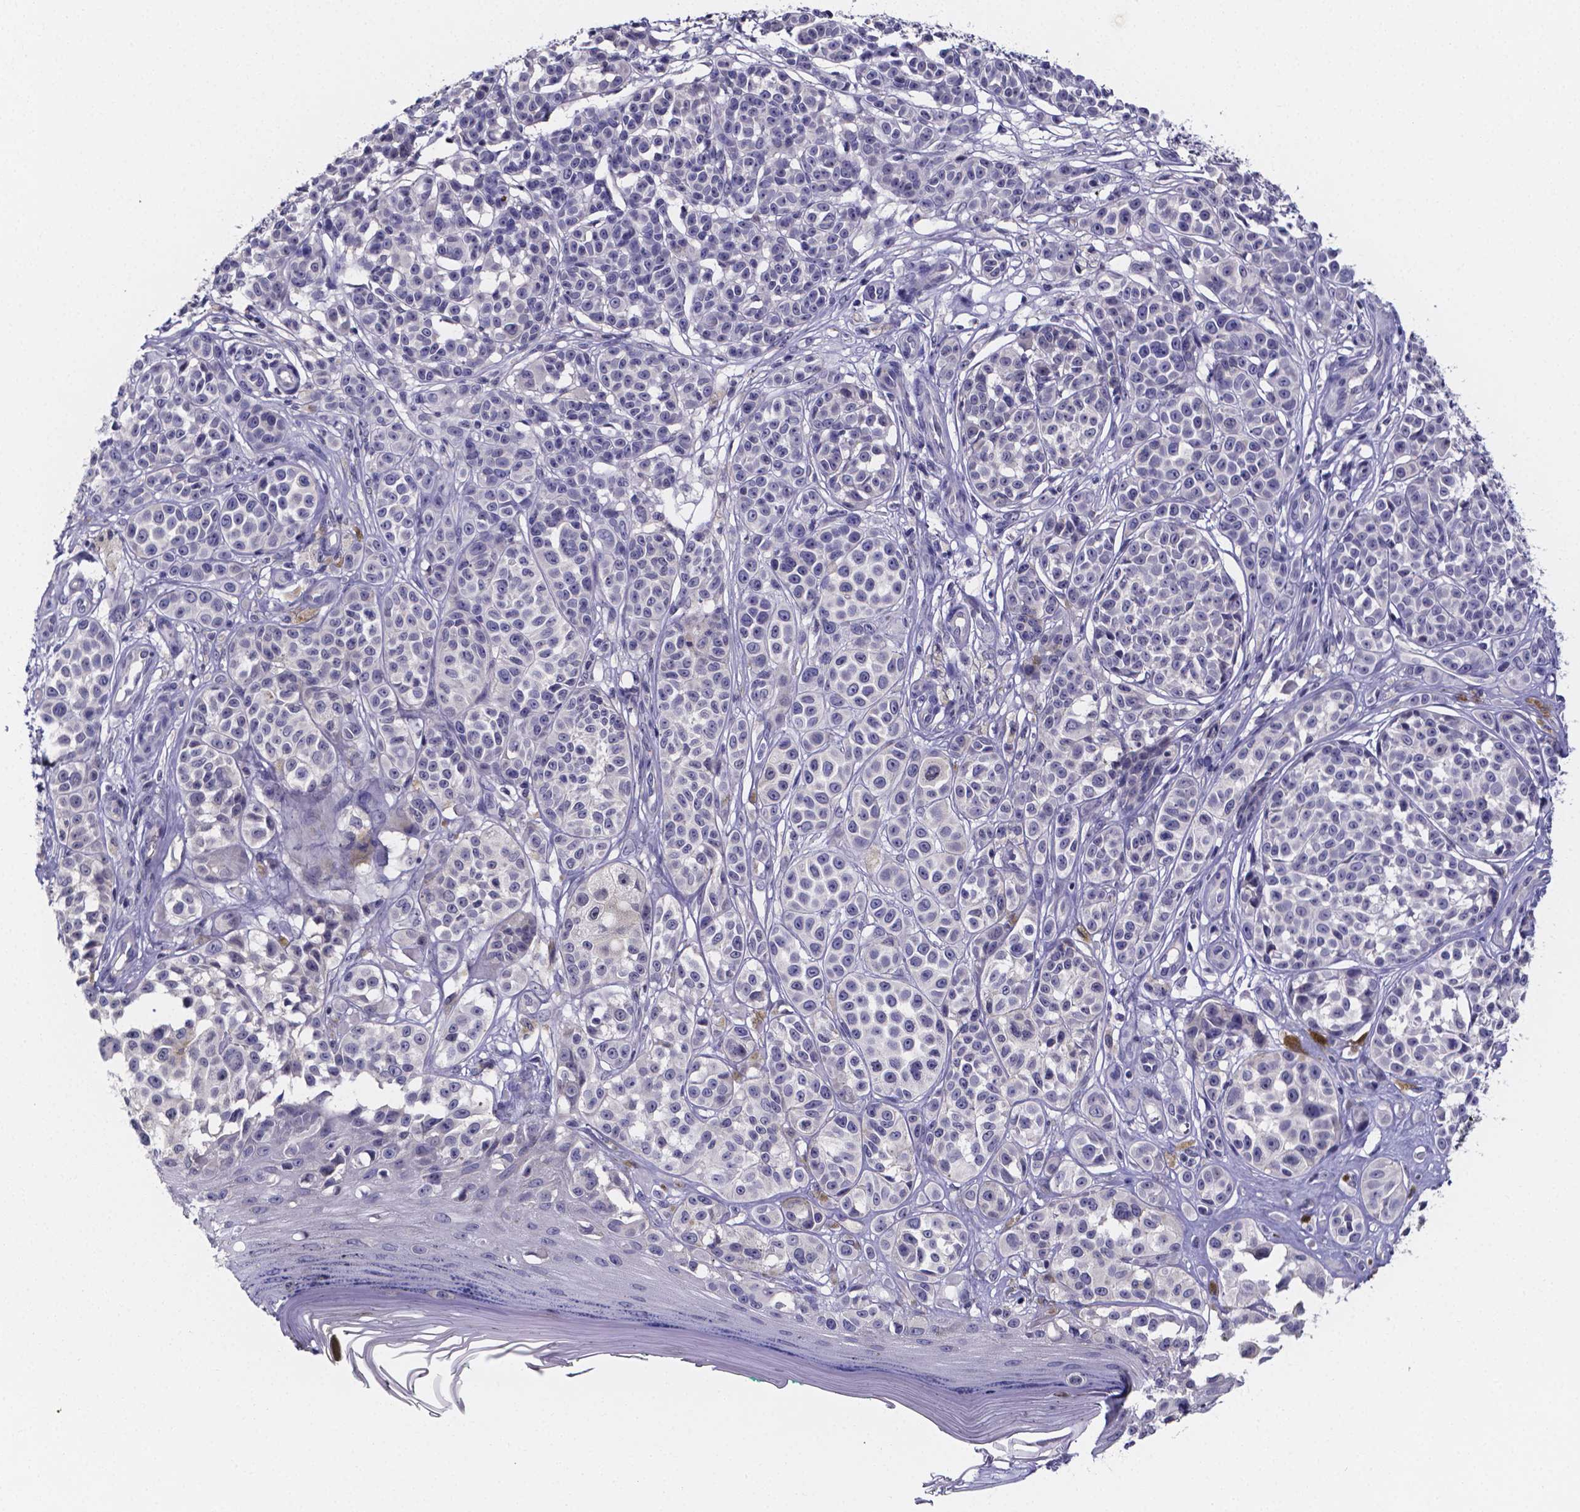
{"staining": {"intensity": "negative", "quantity": "none", "location": "none"}, "tissue": "melanoma", "cell_type": "Tumor cells", "image_type": "cancer", "snomed": [{"axis": "morphology", "description": "Malignant melanoma, NOS"}, {"axis": "topography", "description": "Skin"}], "caption": "A micrograph of melanoma stained for a protein reveals no brown staining in tumor cells.", "gene": "IZUMO1", "patient": {"sex": "female", "age": 90}}